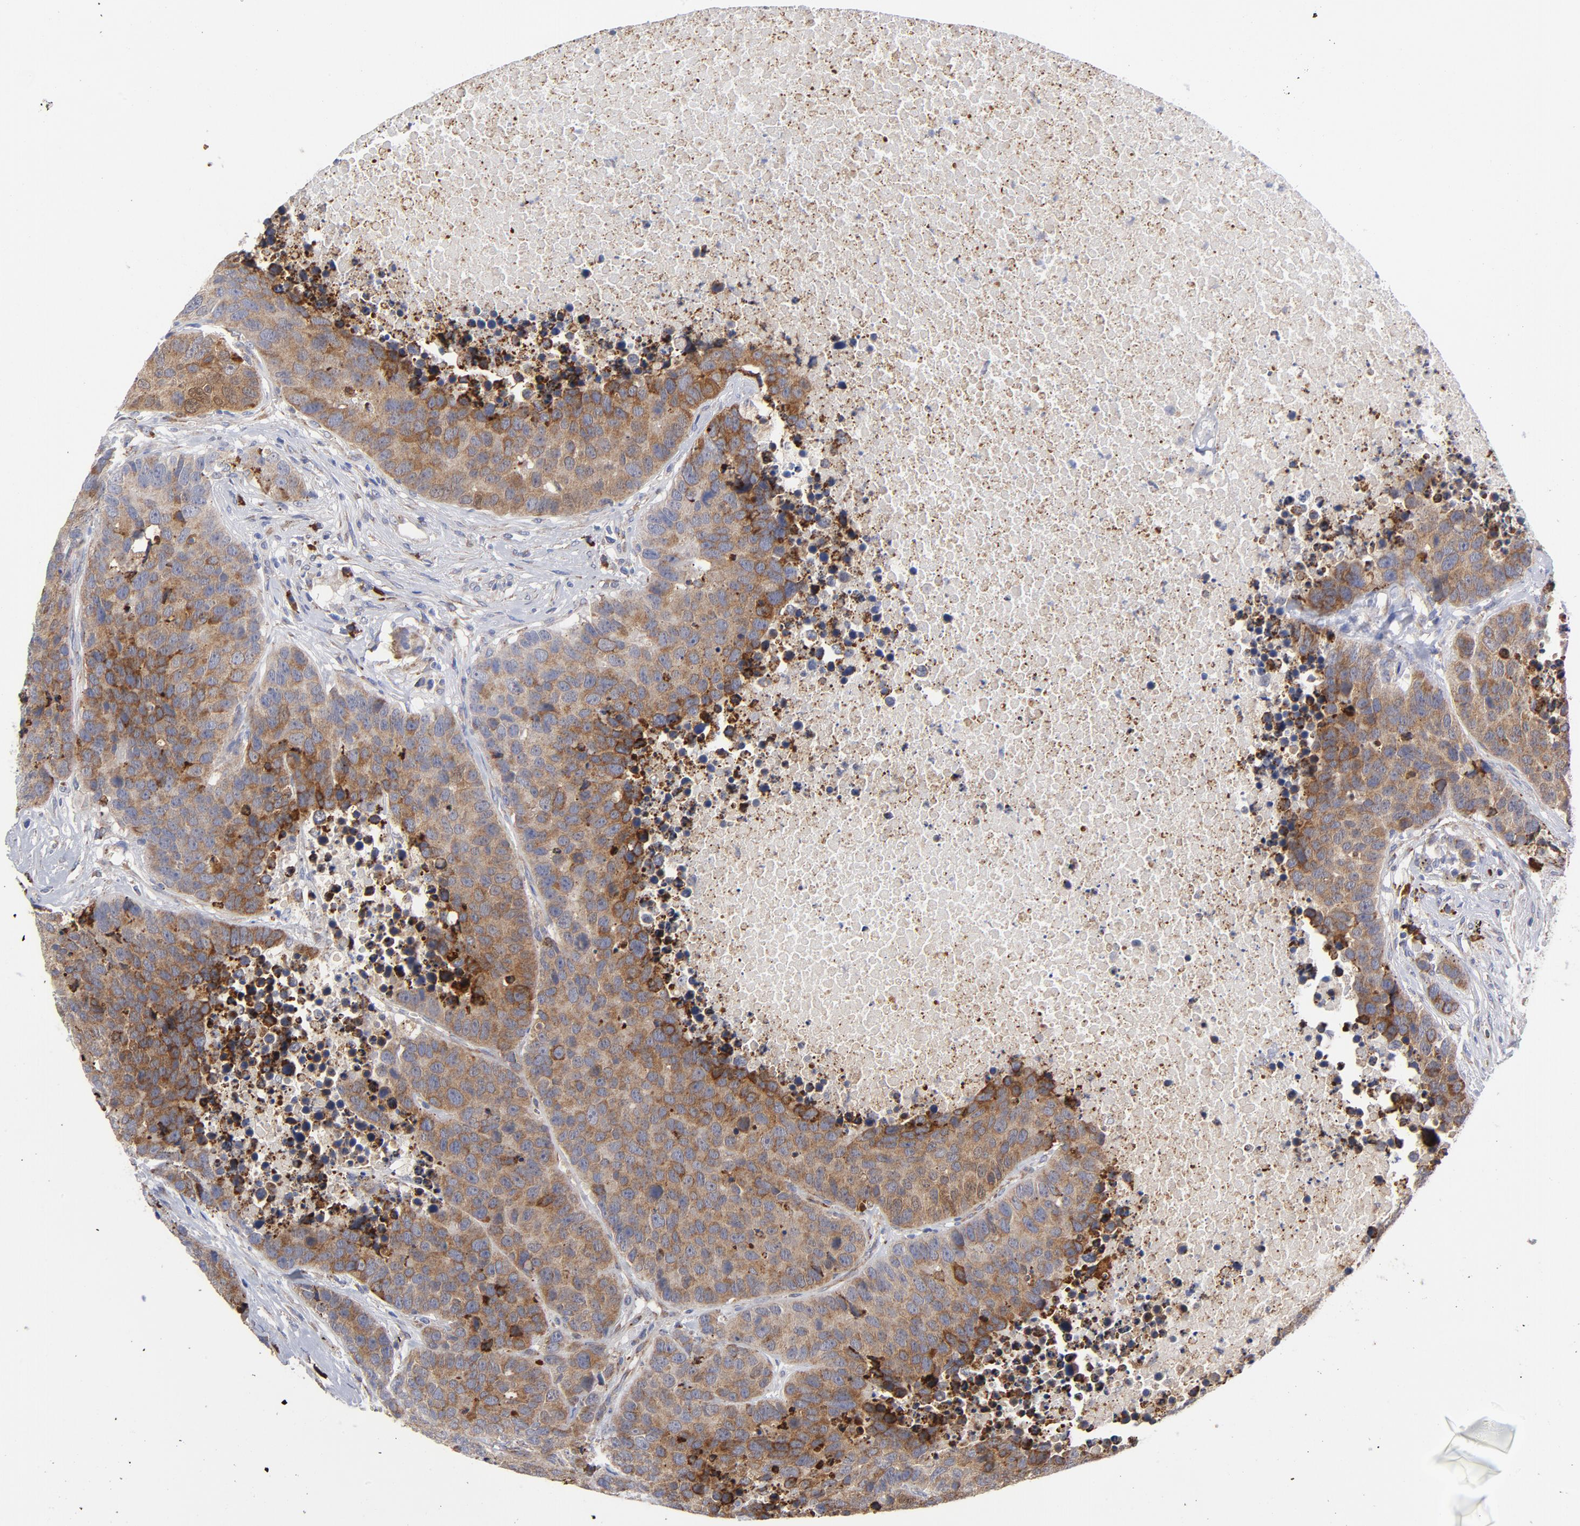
{"staining": {"intensity": "moderate", "quantity": ">75%", "location": "cytoplasmic/membranous"}, "tissue": "carcinoid", "cell_type": "Tumor cells", "image_type": "cancer", "snomed": [{"axis": "morphology", "description": "Carcinoid, malignant, NOS"}, {"axis": "topography", "description": "Lung"}], "caption": "An image of carcinoid stained for a protein reveals moderate cytoplasmic/membranous brown staining in tumor cells.", "gene": "RAPGEF3", "patient": {"sex": "male", "age": 60}}